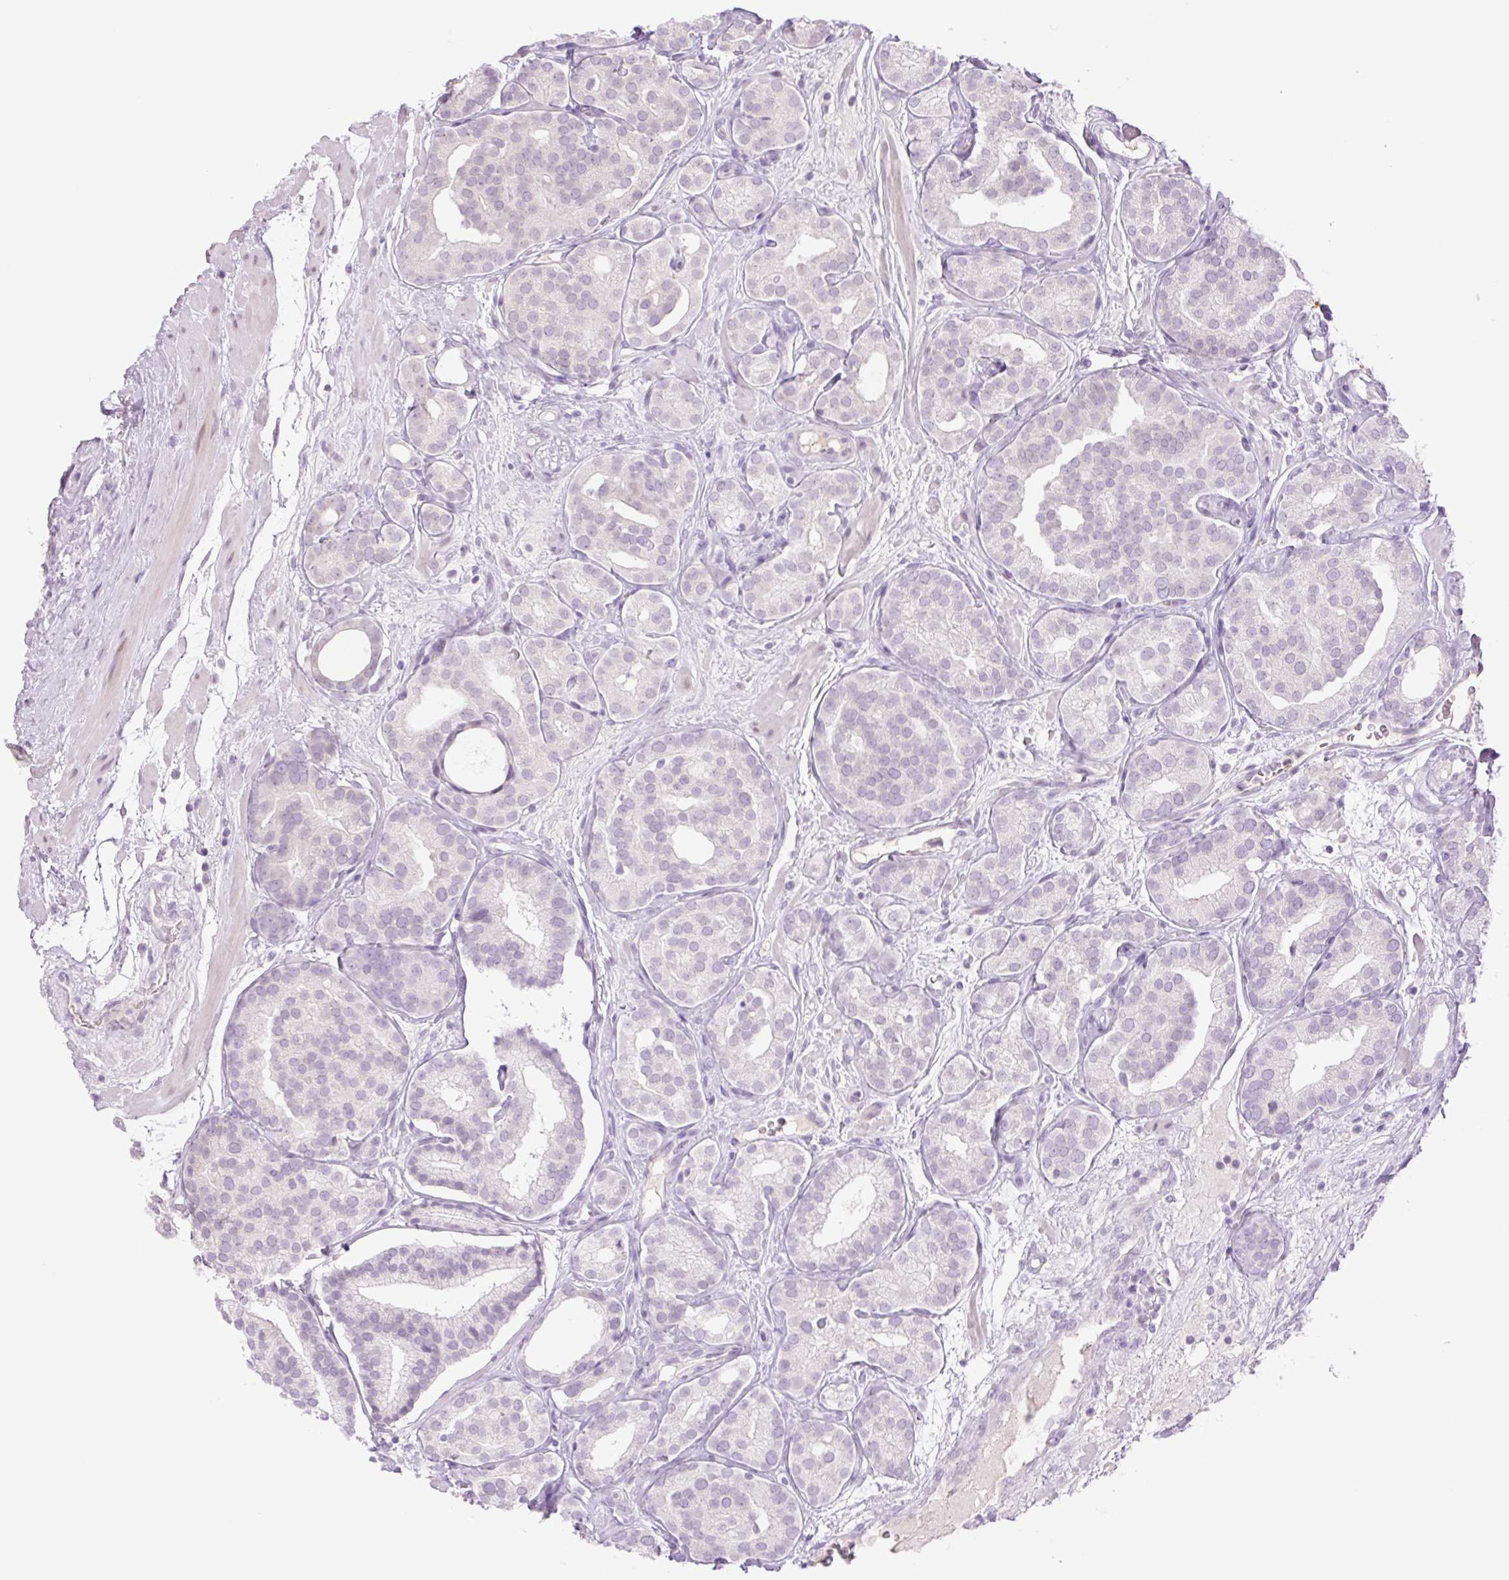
{"staining": {"intensity": "negative", "quantity": "none", "location": "none"}, "tissue": "prostate cancer", "cell_type": "Tumor cells", "image_type": "cancer", "snomed": [{"axis": "morphology", "description": "Adenocarcinoma, High grade"}, {"axis": "topography", "description": "Prostate"}], "caption": "Tumor cells are negative for brown protein staining in prostate cancer (high-grade adenocarcinoma).", "gene": "TBX15", "patient": {"sex": "male", "age": 66}}